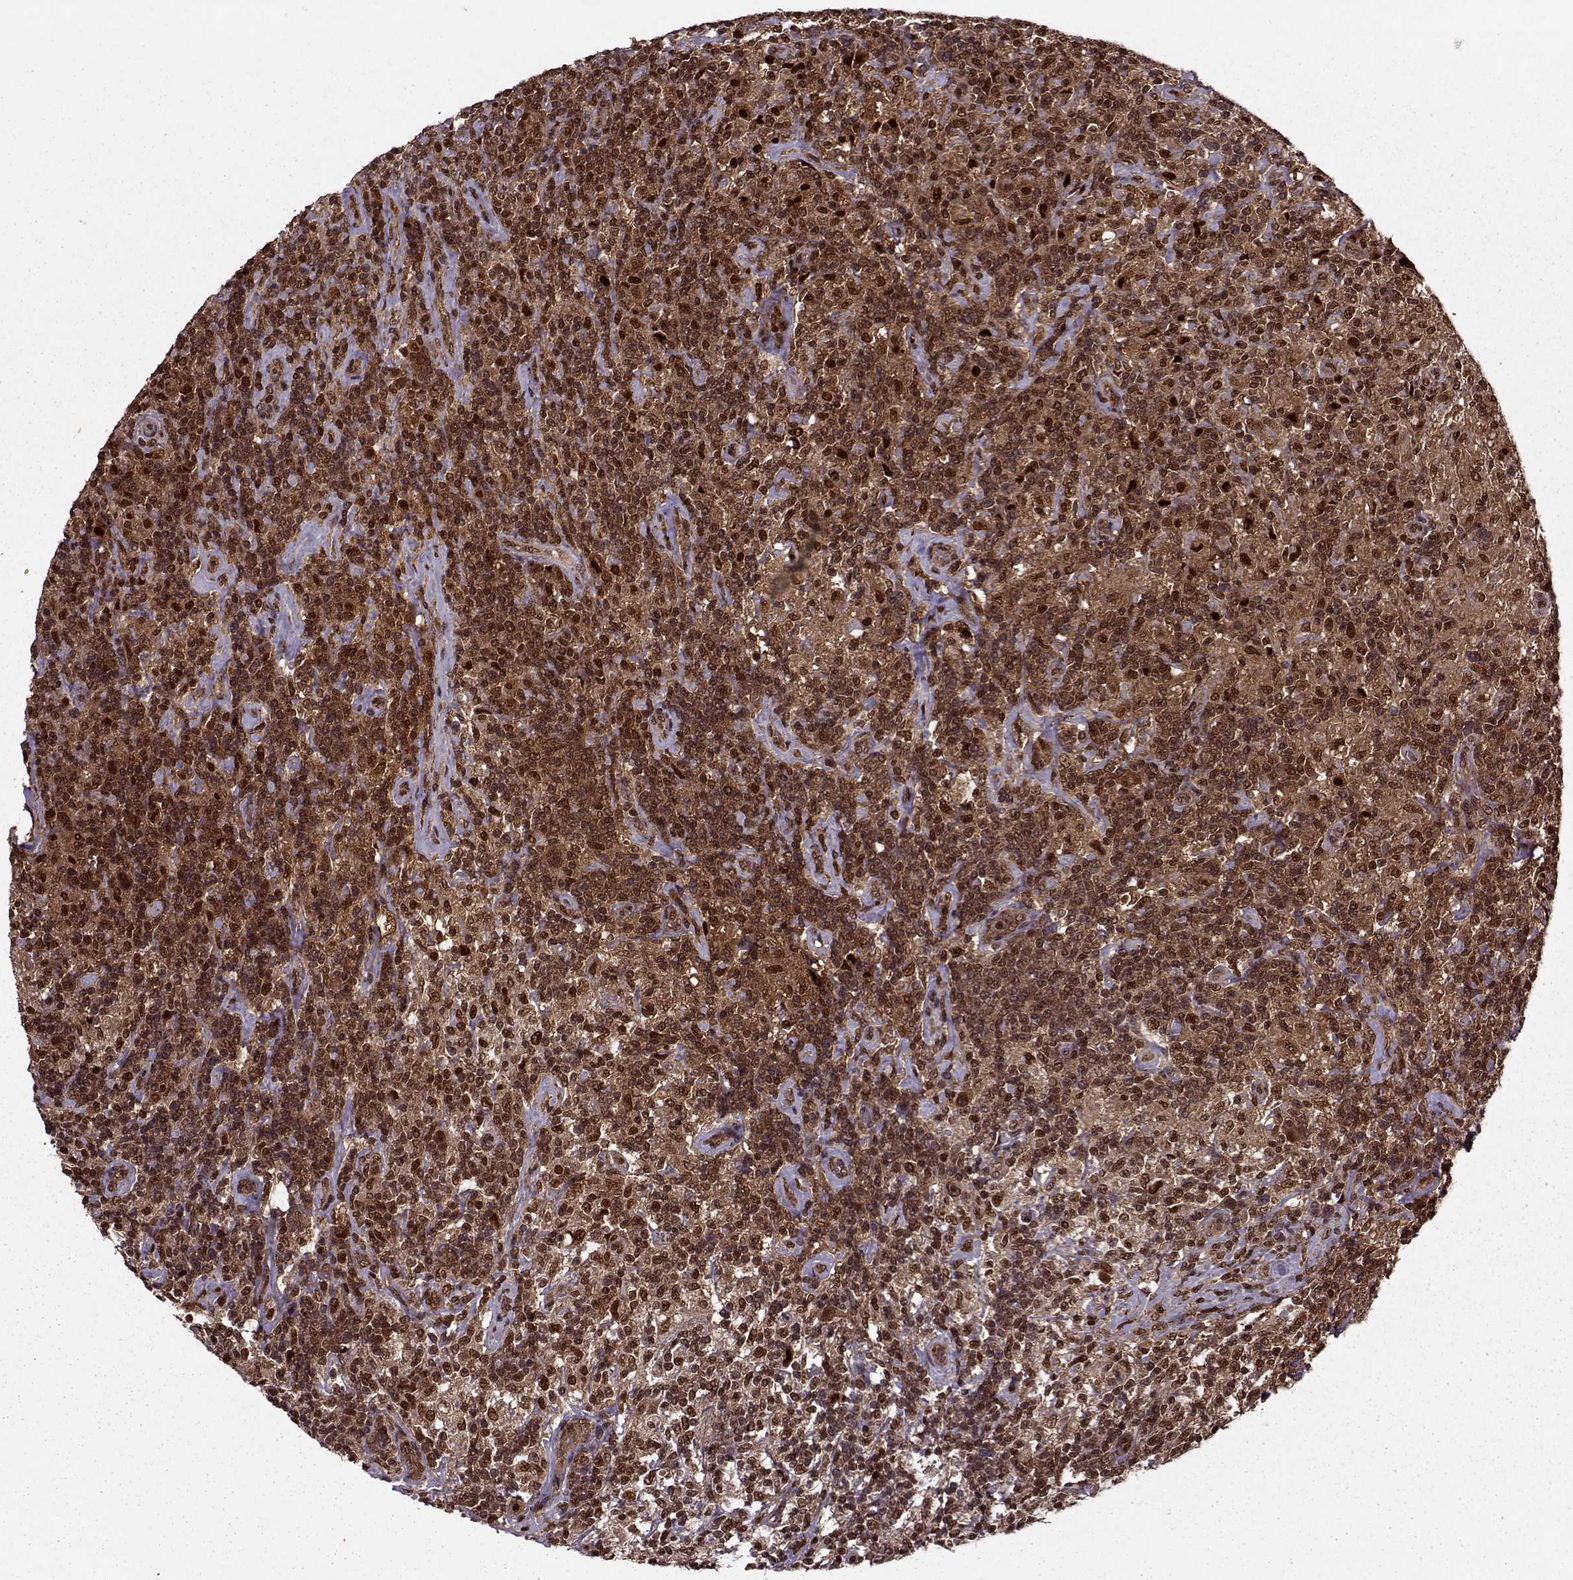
{"staining": {"intensity": "moderate", "quantity": ">75%", "location": "cytoplasmic/membranous,nuclear"}, "tissue": "lymphoma", "cell_type": "Tumor cells", "image_type": "cancer", "snomed": [{"axis": "morphology", "description": "Hodgkin's disease, NOS"}, {"axis": "topography", "description": "Lymph node"}], "caption": "Immunohistochemistry (IHC) of Hodgkin's disease displays medium levels of moderate cytoplasmic/membranous and nuclear staining in approximately >75% of tumor cells.", "gene": "PSMA7", "patient": {"sex": "male", "age": 70}}